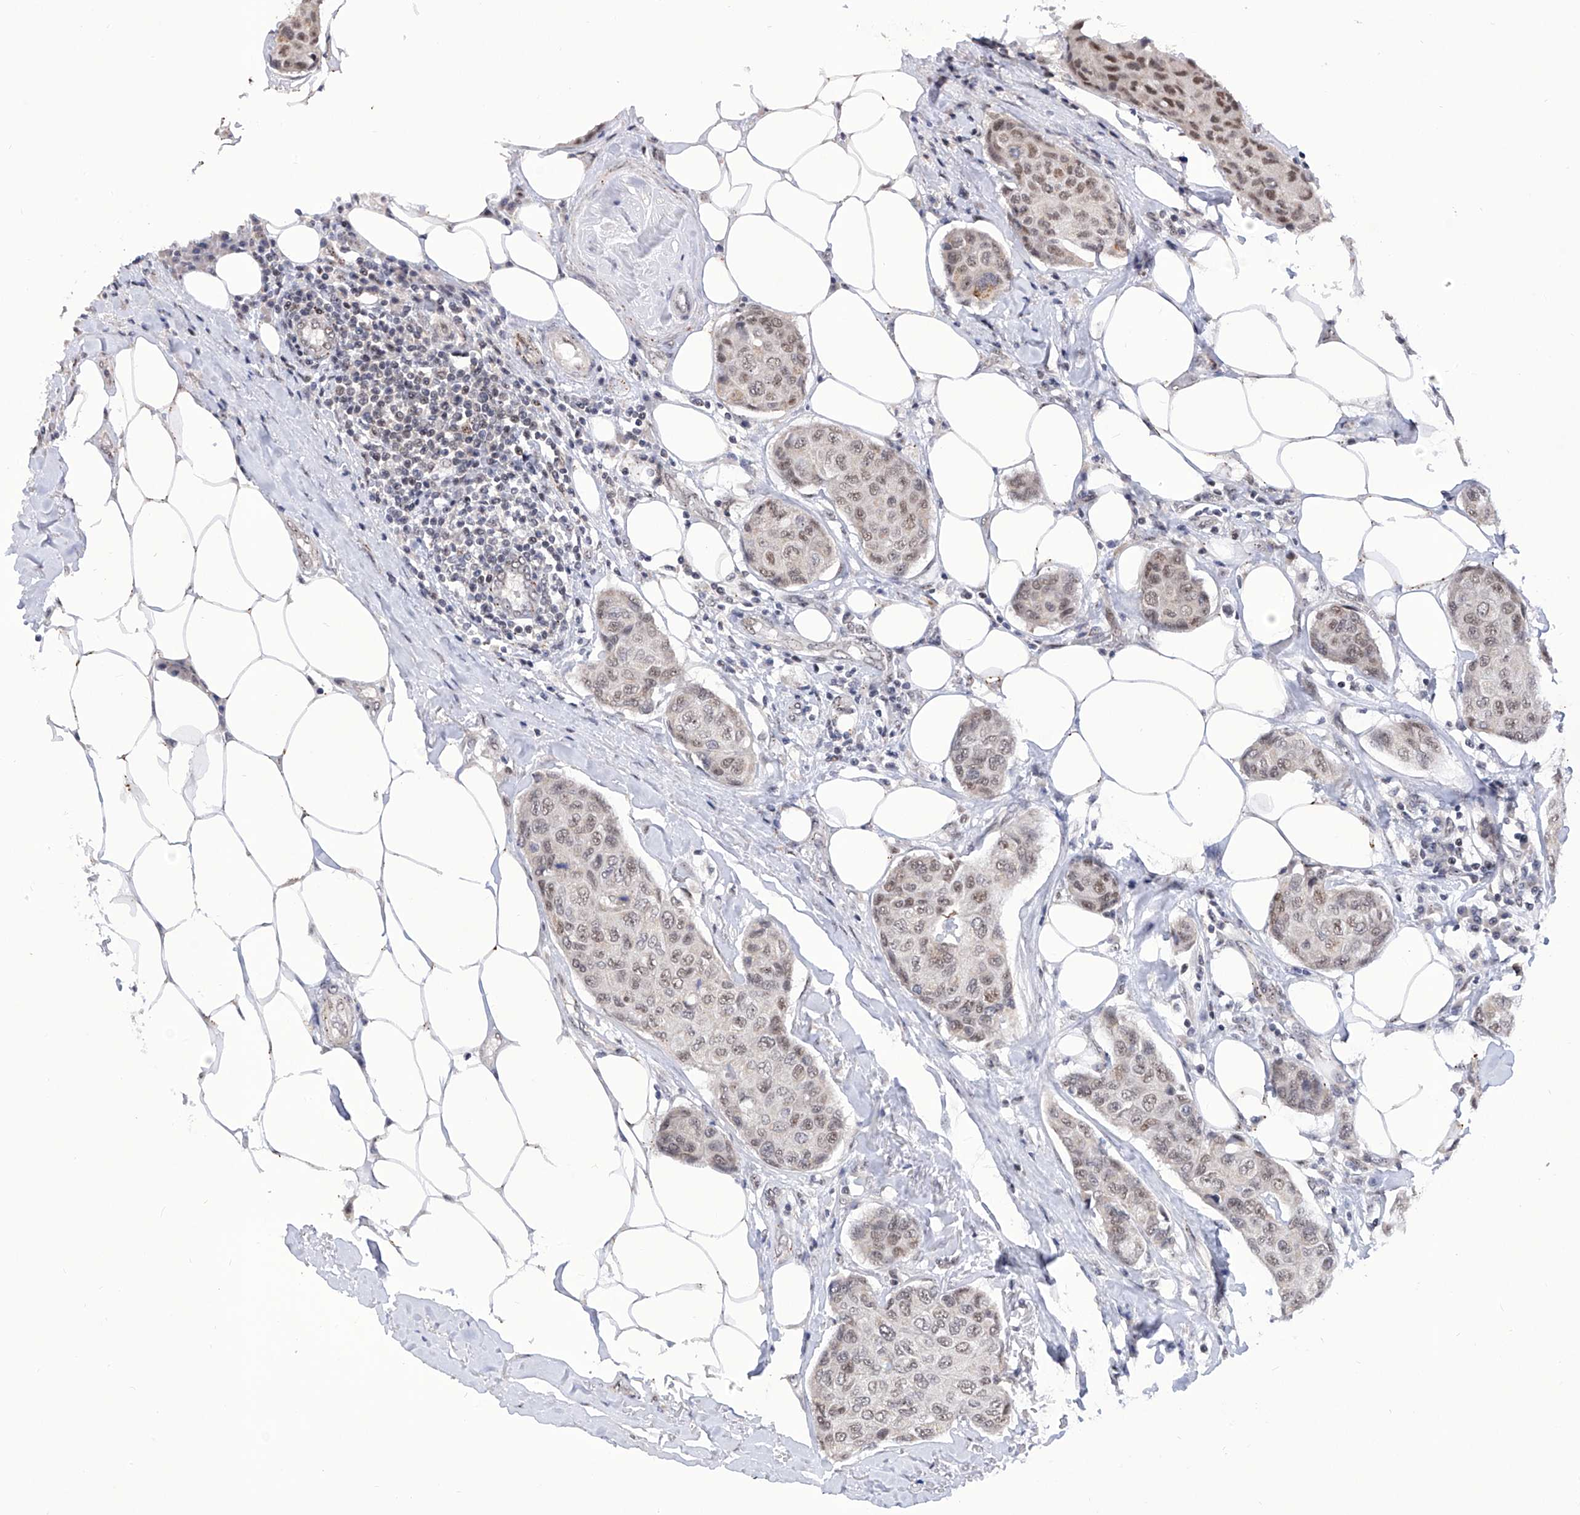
{"staining": {"intensity": "weak", "quantity": ">75%", "location": "nuclear"}, "tissue": "breast cancer", "cell_type": "Tumor cells", "image_type": "cancer", "snomed": [{"axis": "morphology", "description": "Duct carcinoma"}, {"axis": "topography", "description": "Breast"}], "caption": "Immunohistochemistry (DAB (3,3'-diaminobenzidine)) staining of breast cancer demonstrates weak nuclear protein expression in about >75% of tumor cells.", "gene": "RAD54L", "patient": {"sex": "female", "age": 80}}